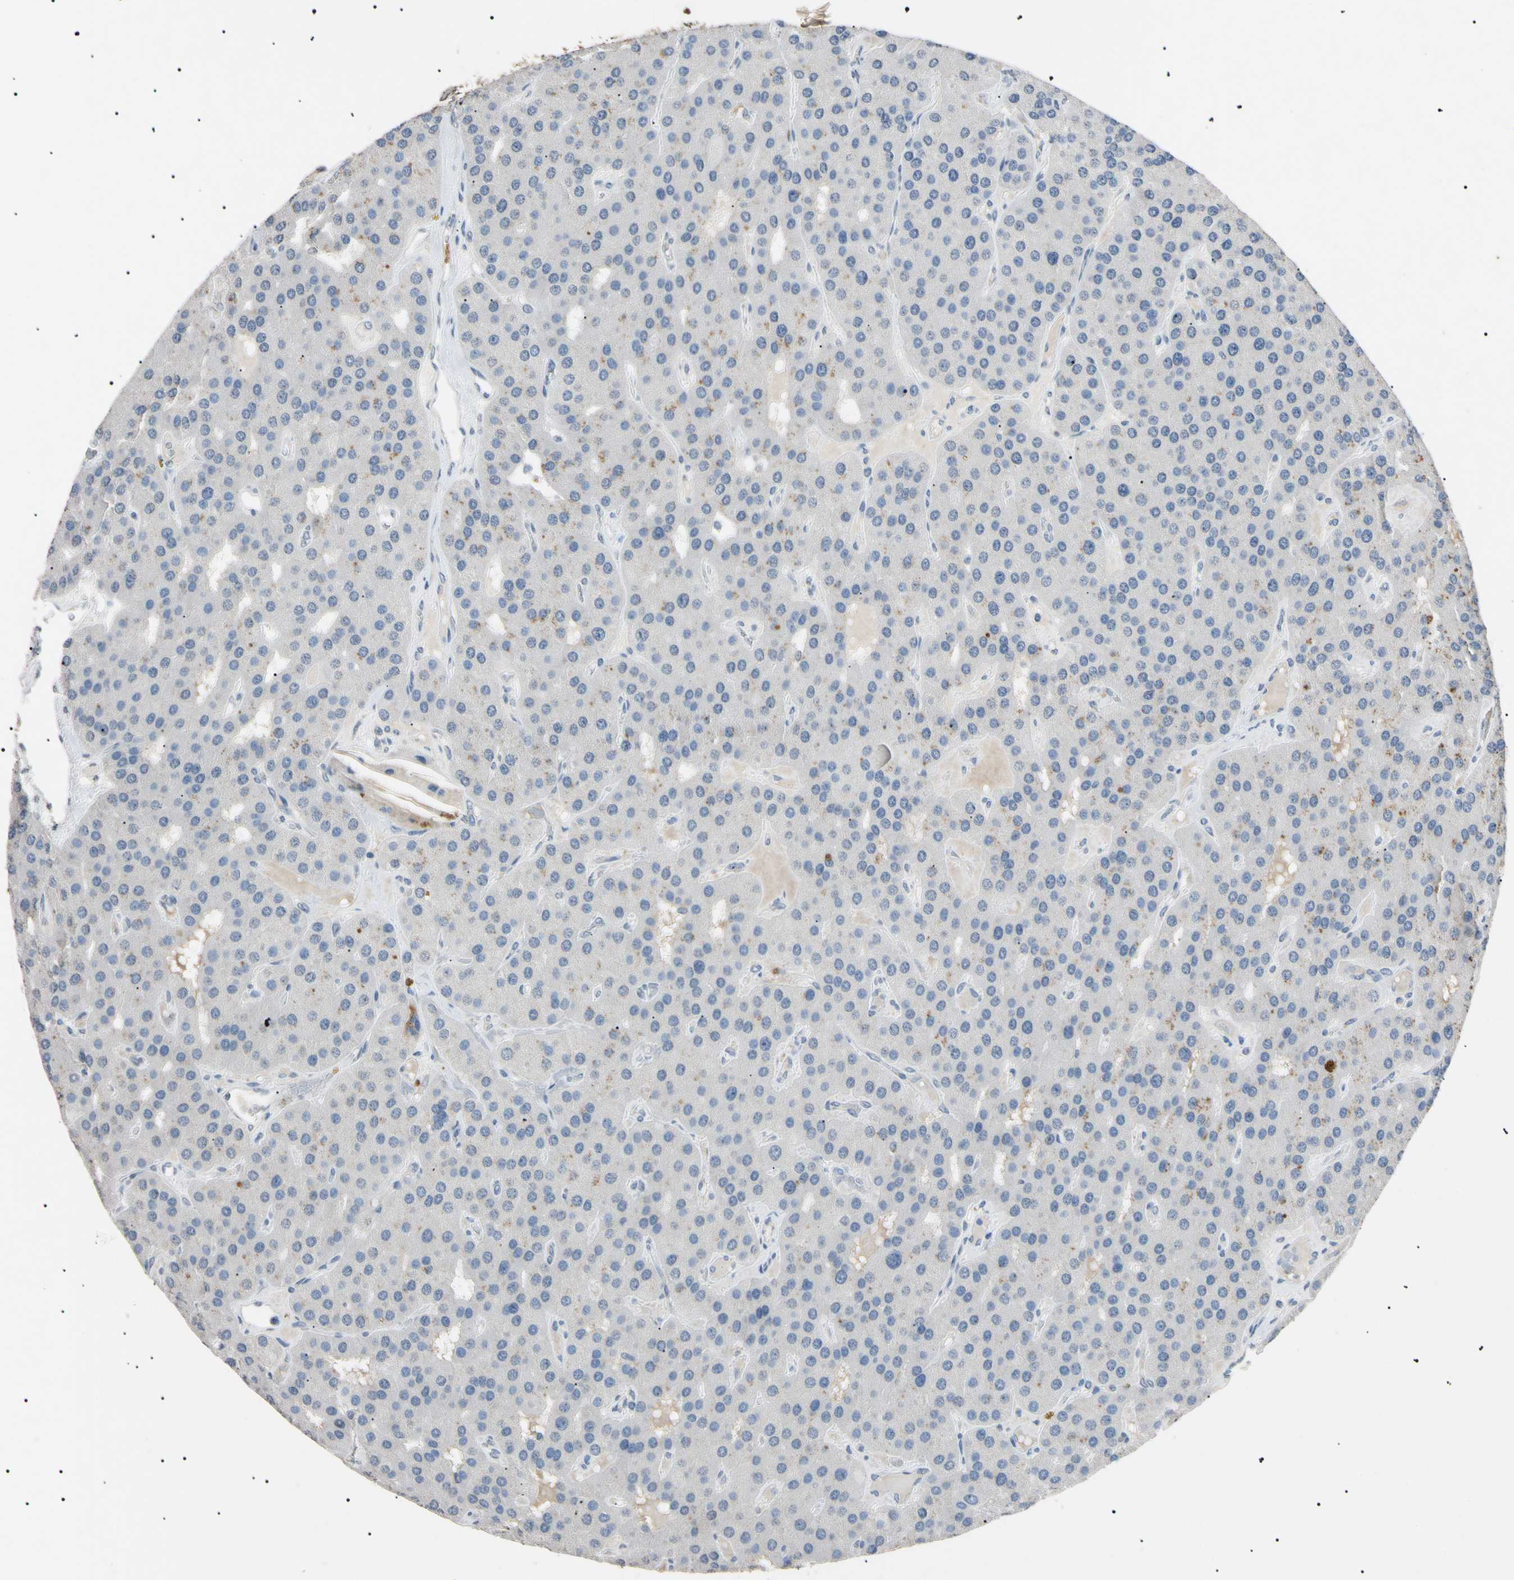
{"staining": {"intensity": "strong", "quantity": "<25%", "location": "cytoplasmic/membranous"}, "tissue": "parathyroid gland", "cell_type": "Glandular cells", "image_type": "normal", "snomed": [{"axis": "morphology", "description": "Normal tissue, NOS"}, {"axis": "morphology", "description": "Adenoma, NOS"}, {"axis": "topography", "description": "Parathyroid gland"}], "caption": "A micrograph showing strong cytoplasmic/membranous staining in about <25% of glandular cells in benign parathyroid gland, as visualized by brown immunohistochemical staining.", "gene": "CGB3", "patient": {"sex": "female", "age": 86}}